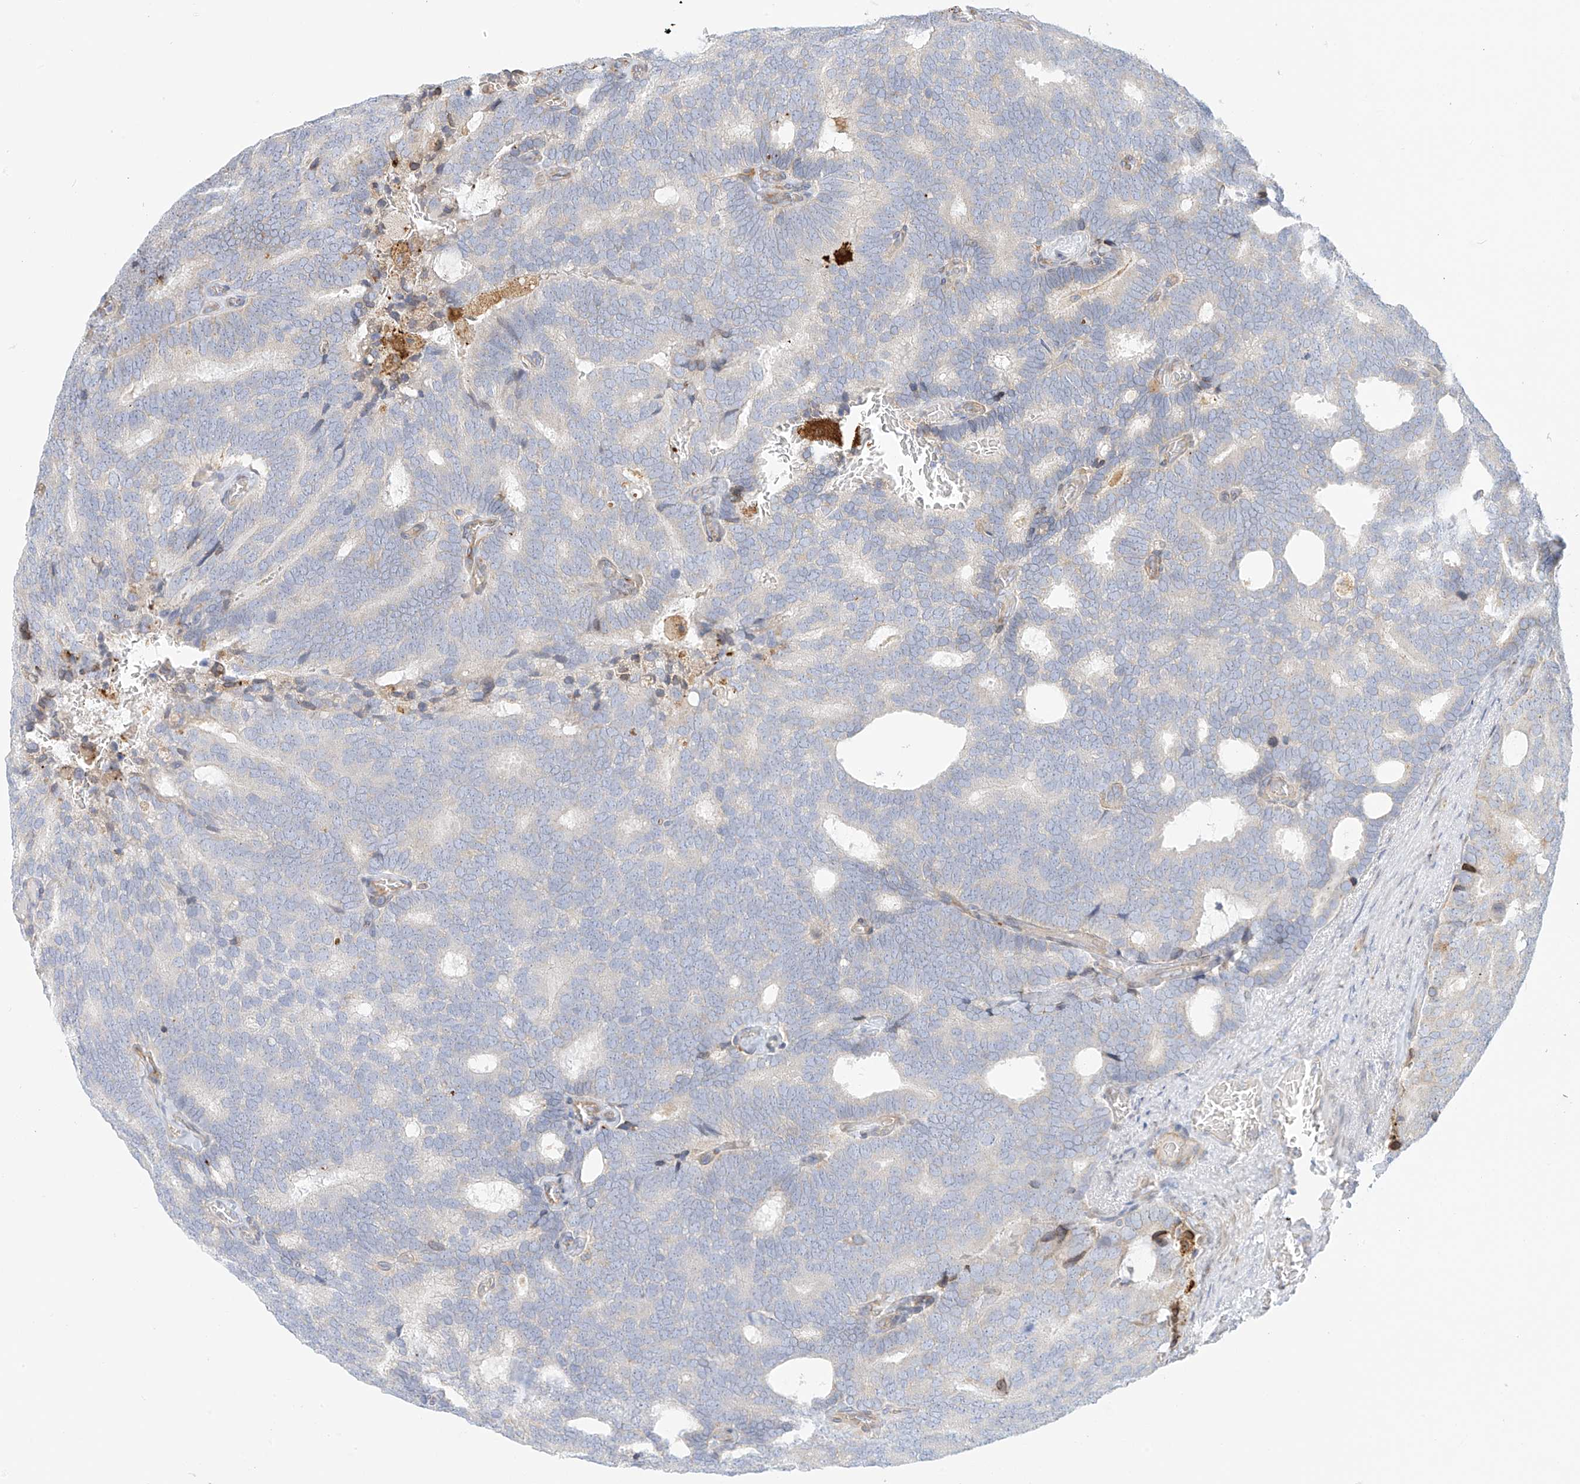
{"staining": {"intensity": "weak", "quantity": "<25%", "location": "cytoplasmic/membranous"}, "tissue": "prostate cancer", "cell_type": "Tumor cells", "image_type": "cancer", "snomed": [{"axis": "morphology", "description": "Adenocarcinoma, Low grade"}, {"axis": "topography", "description": "Prostate"}], "caption": "IHC of human prostate low-grade adenocarcinoma demonstrates no expression in tumor cells. (Stains: DAB (3,3'-diaminobenzidine) IHC with hematoxylin counter stain, Microscopy: brightfield microscopy at high magnification).", "gene": "PCYOX1", "patient": {"sex": "male", "age": 71}}